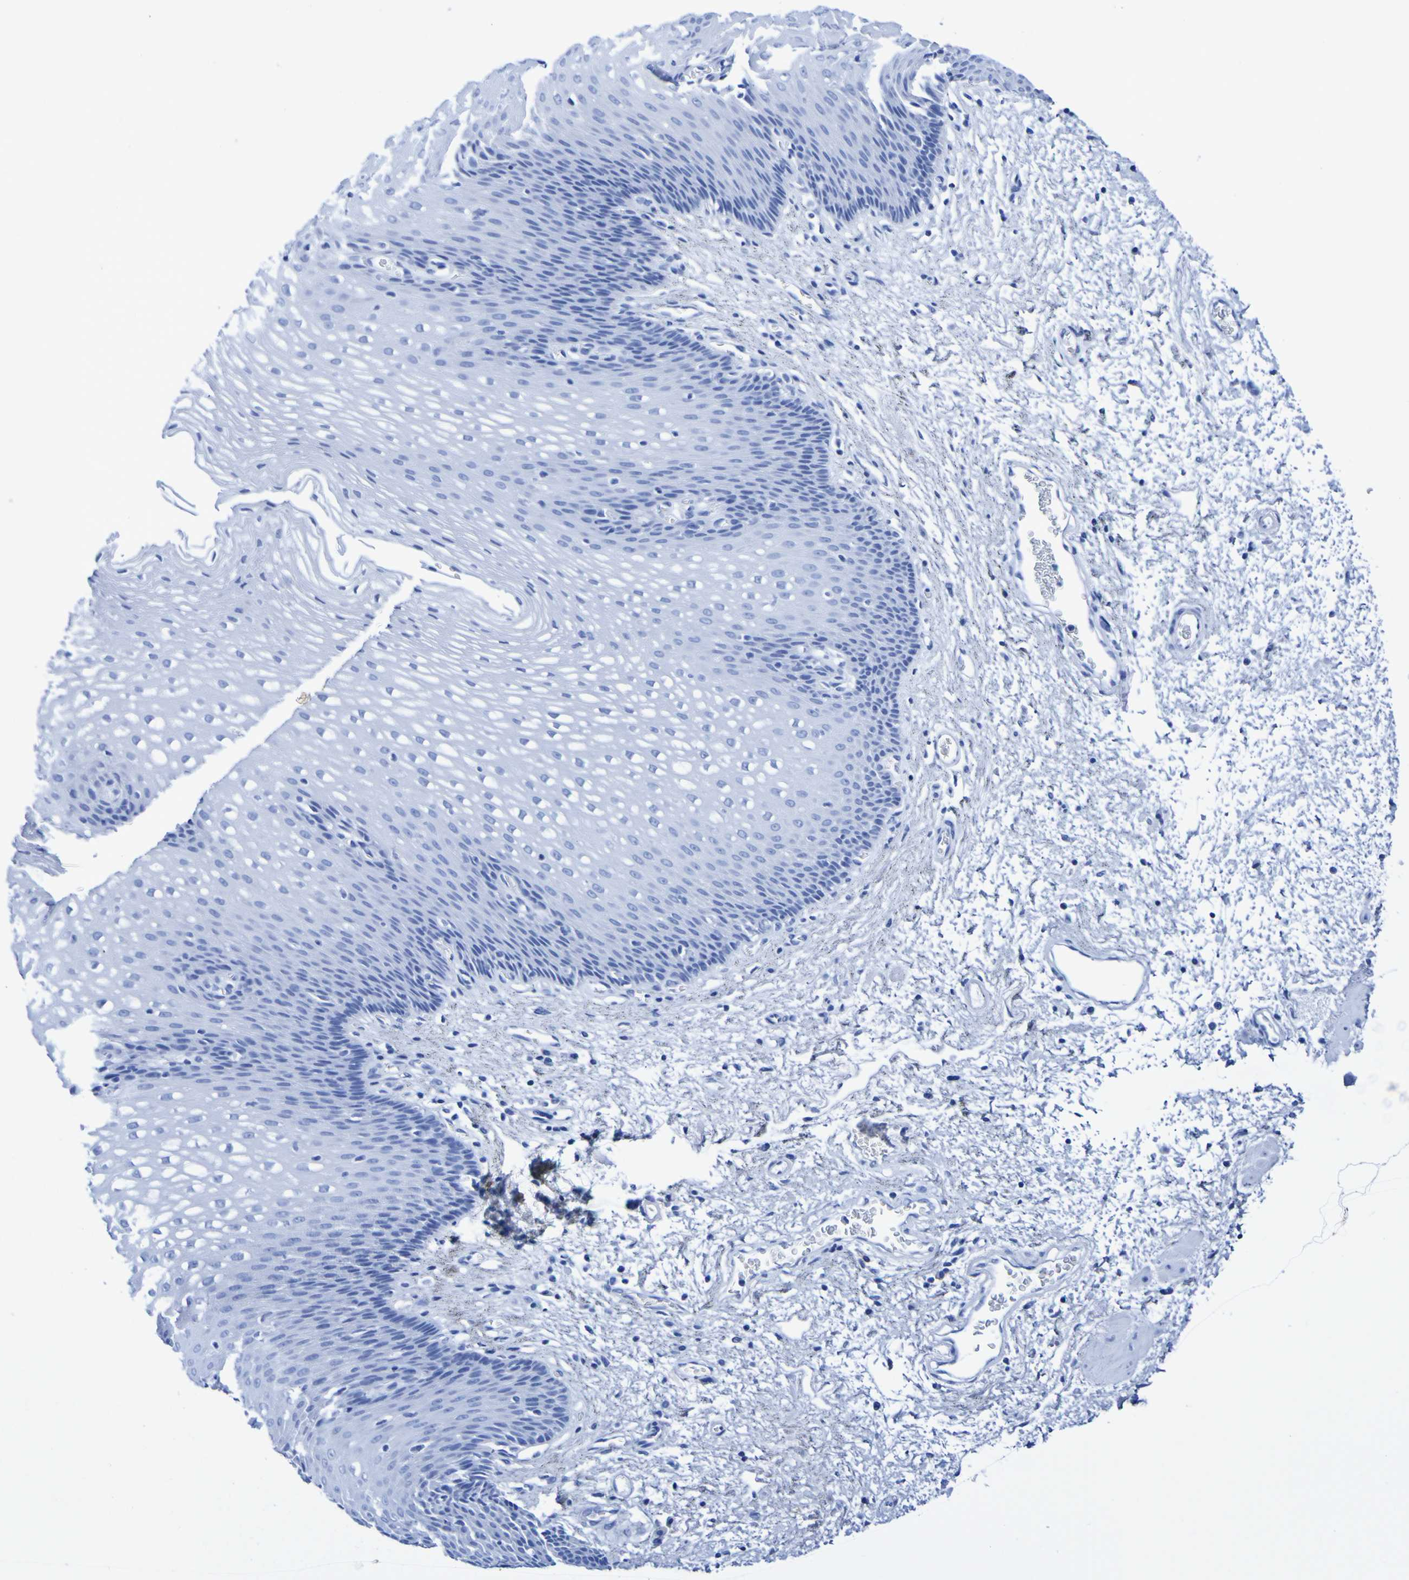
{"staining": {"intensity": "negative", "quantity": "none", "location": "none"}, "tissue": "esophagus", "cell_type": "Squamous epithelial cells", "image_type": "normal", "snomed": [{"axis": "morphology", "description": "Normal tissue, NOS"}, {"axis": "topography", "description": "Esophagus"}], "caption": "Photomicrograph shows no protein staining in squamous epithelial cells of benign esophagus.", "gene": "DPEP1", "patient": {"sex": "male", "age": 48}}